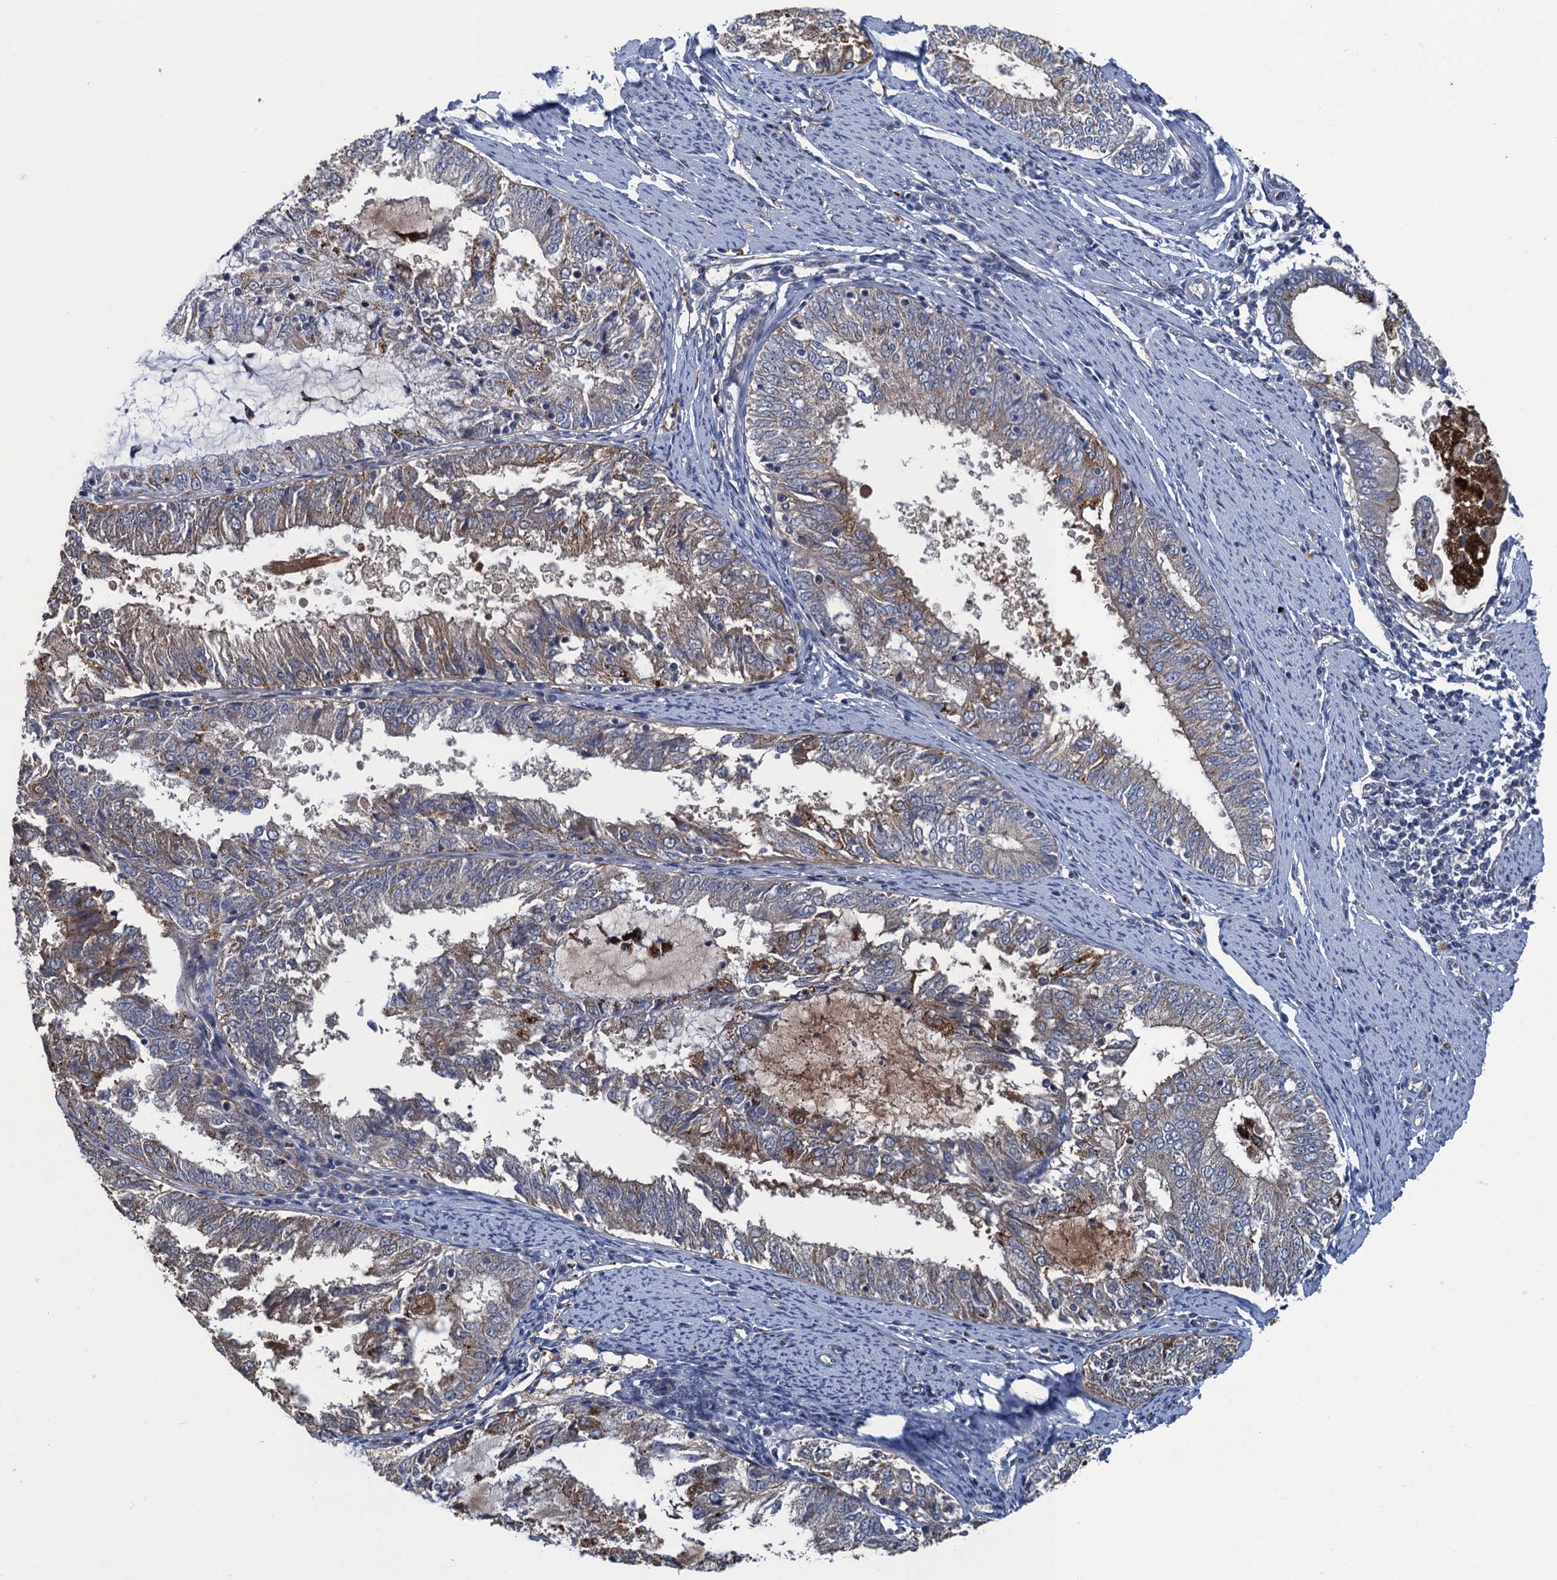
{"staining": {"intensity": "moderate", "quantity": "25%-75%", "location": "cytoplasmic/membranous"}, "tissue": "endometrial cancer", "cell_type": "Tumor cells", "image_type": "cancer", "snomed": [{"axis": "morphology", "description": "Adenocarcinoma, NOS"}, {"axis": "topography", "description": "Endometrium"}], "caption": "Endometrial adenocarcinoma stained for a protein shows moderate cytoplasmic/membranous positivity in tumor cells. (Stains: DAB (3,3'-diaminobenzidine) in brown, nuclei in blue, Microscopy: brightfield microscopy at high magnification).", "gene": "KBTBD8", "patient": {"sex": "female", "age": 57}}